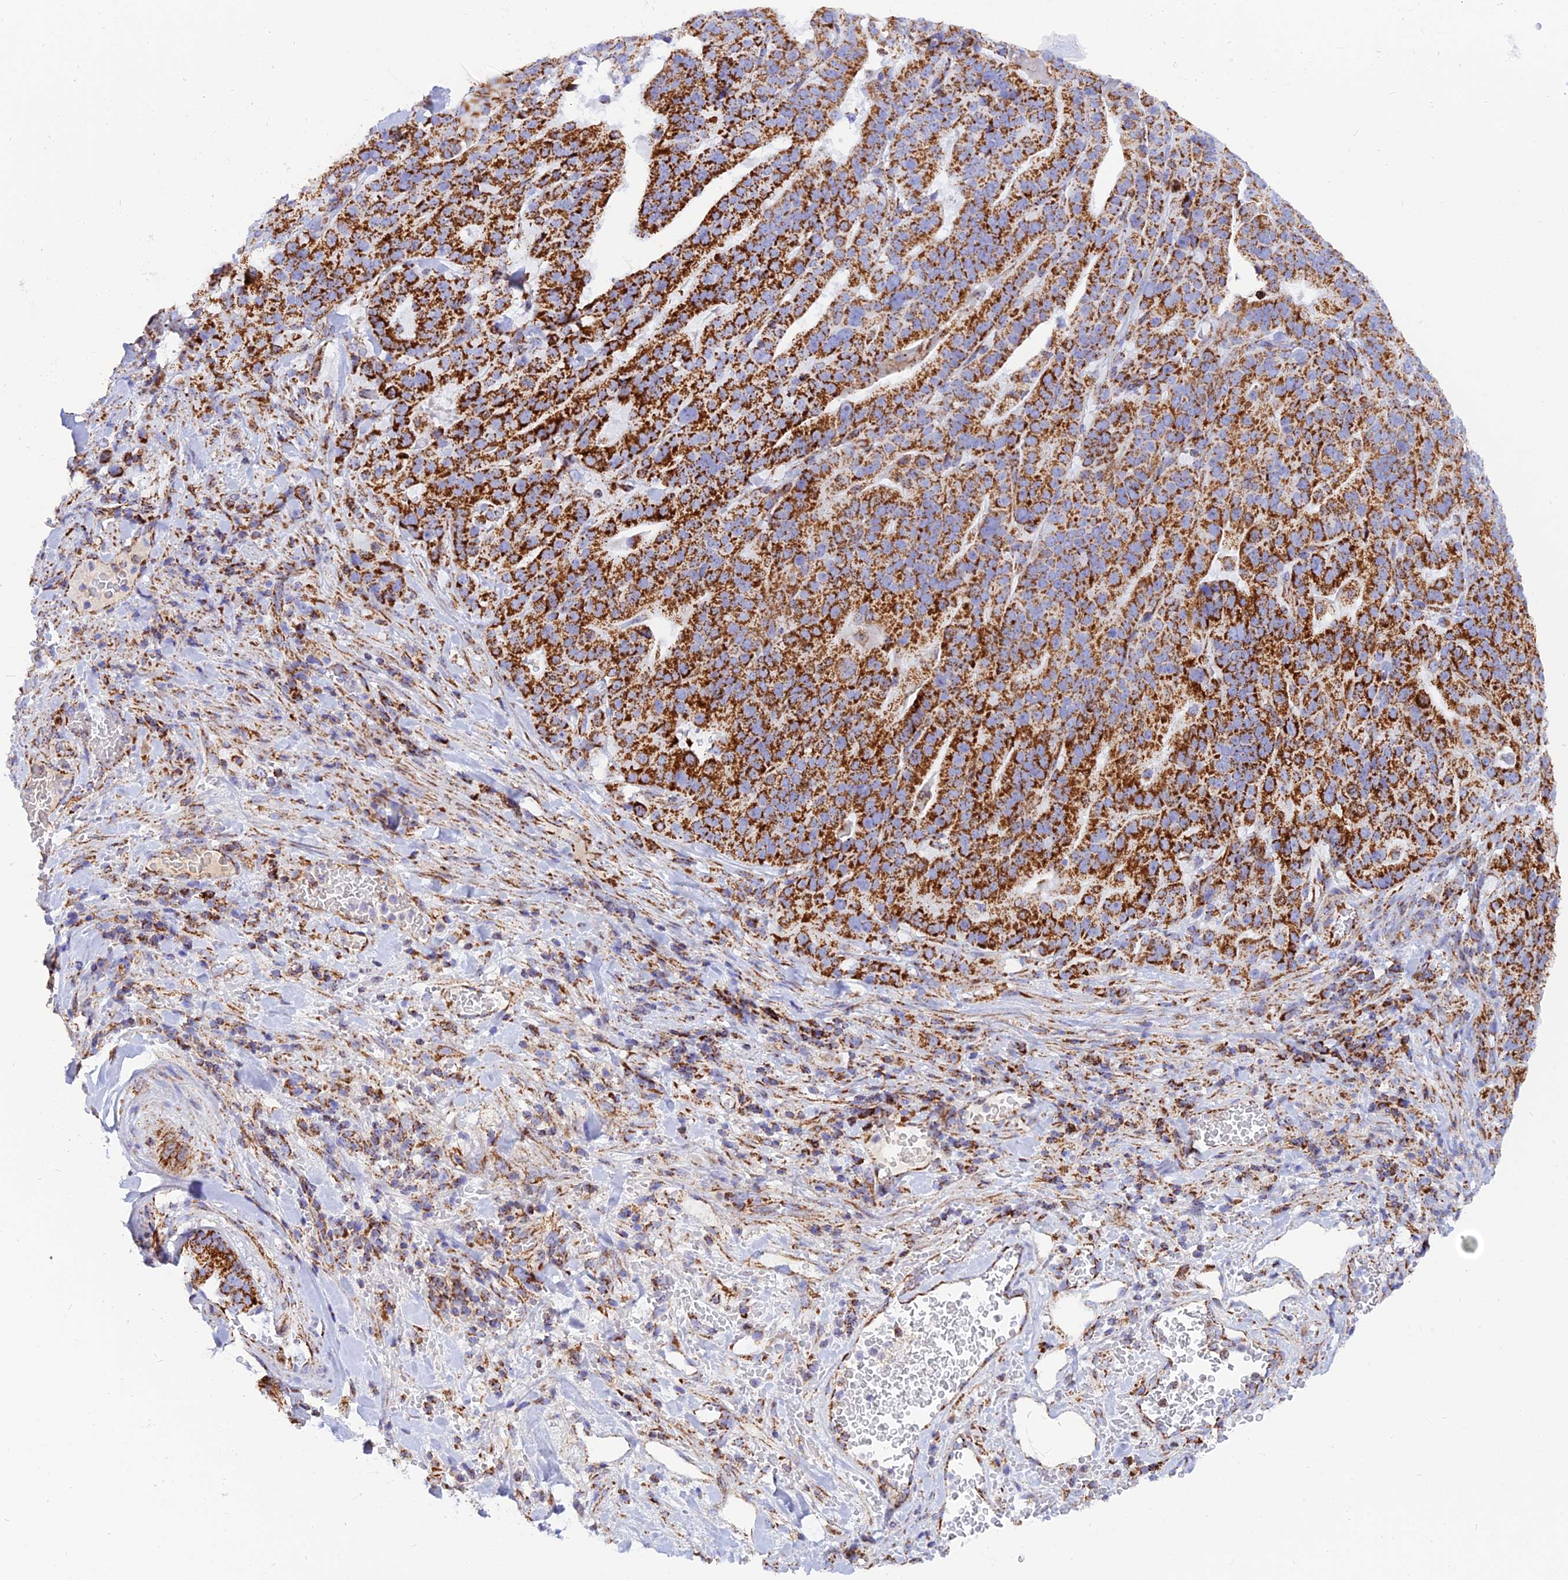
{"staining": {"intensity": "strong", "quantity": ">75%", "location": "cytoplasmic/membranous"}, "tissue": "stomach cancer", "cell_type": "Tumor cells", "image_type": "cancer", "snomed": [{"axis": "morphology", "description": "Adenocarcinoma, NOS"}, {"axis": "topography", "description": "Stomach"}], "caption": "The immunohistochemical stain shows strong cytoplasmic/membranous expression in tumor cells of stomach cancer (adenocarcinoma) tissue.", "gene": "NDUFB6", "patient": {"sex": "male", "age": 48}}